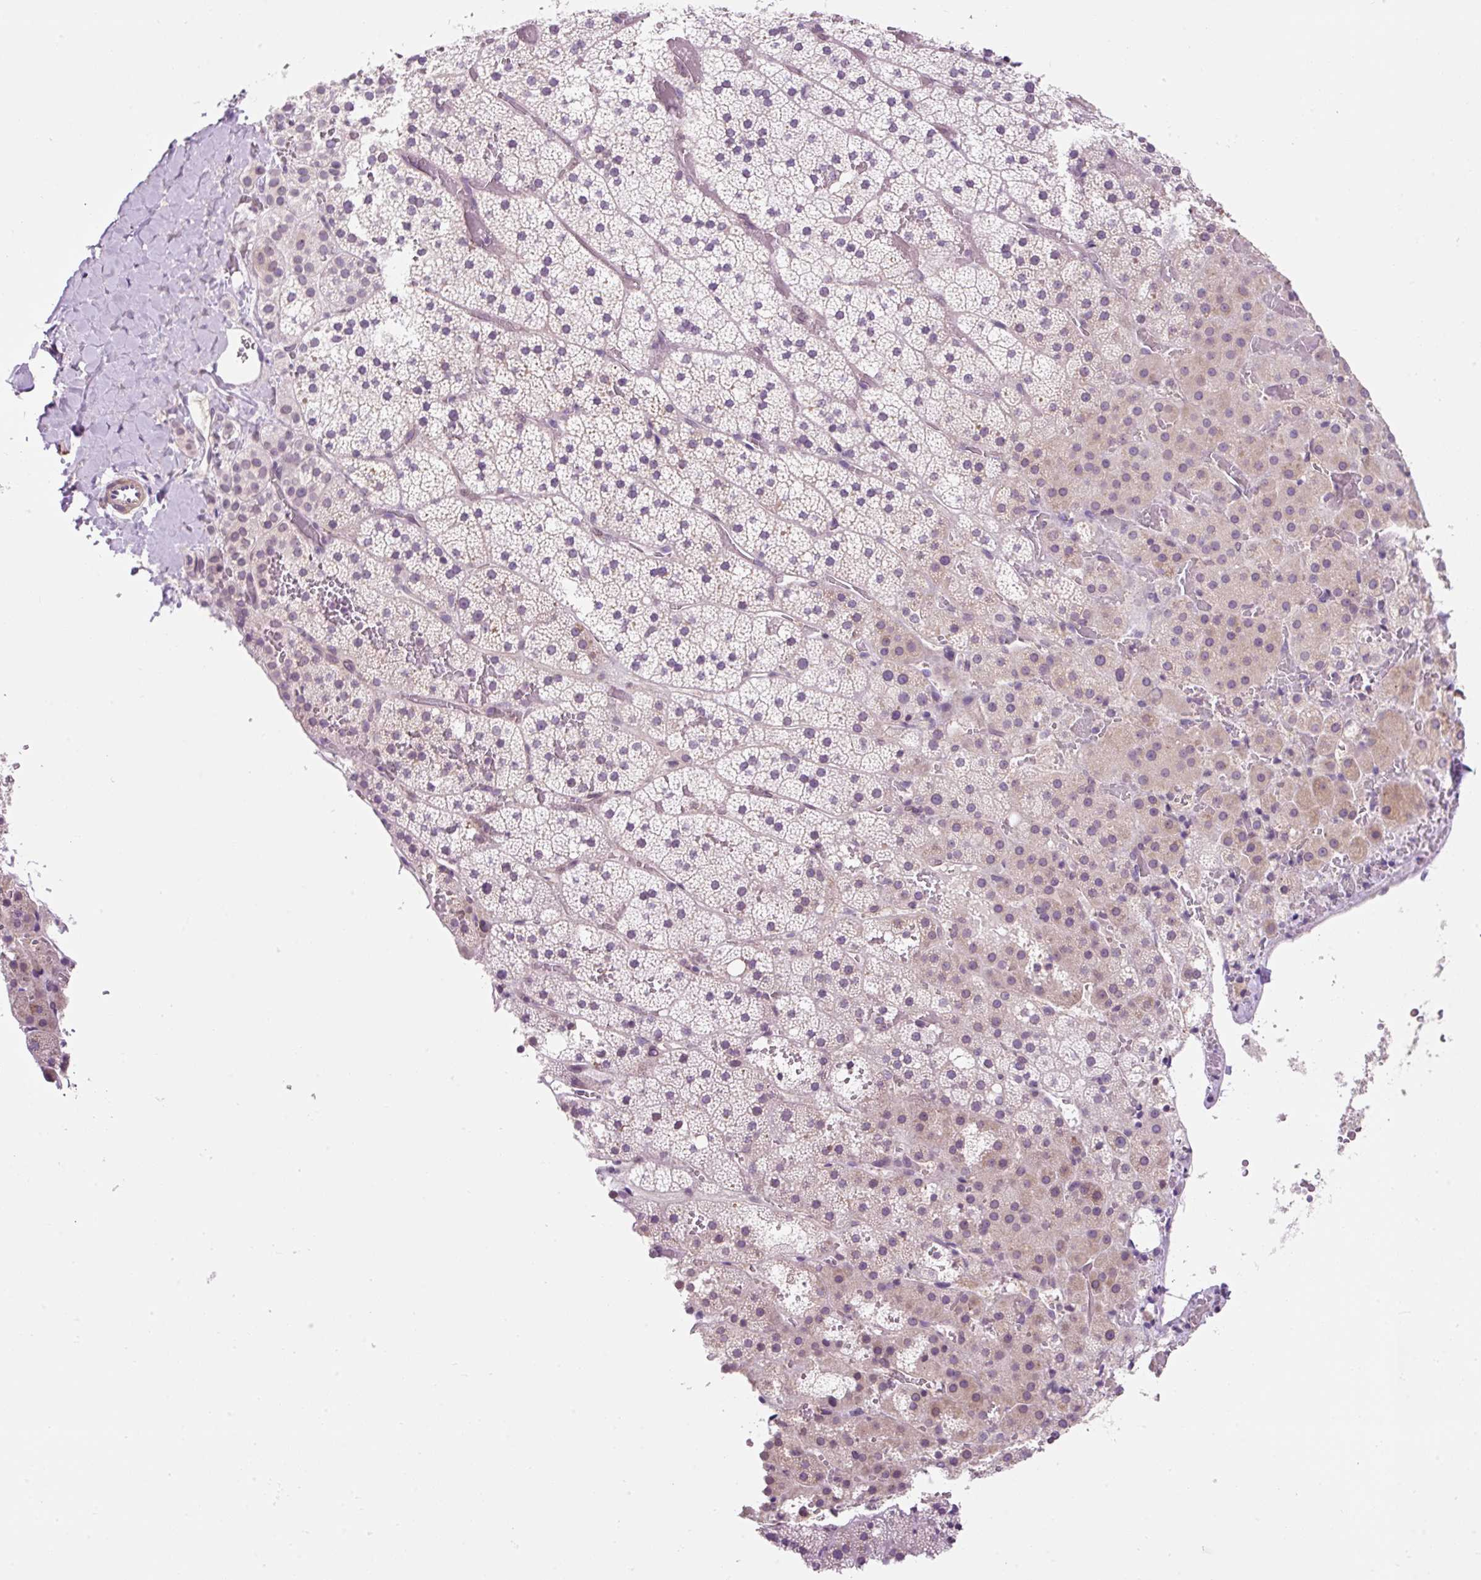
{"staining": {"intensity": "weak", "quantity": "<25%", "location": "cytoplasmic/membranous,nuclear"}, "tissue": "adrenal gland", "cell_type": "Glandular cells", "image_type": "normal", "snomed": [{"axis": "morphology", "description": "Normal tissue, NOS"}, {"axis": "topography", "description": "Adrenal gland"}], "caption": "A micrograph of adrenal gland stained for a protein shows no brown staining in glandular cells.", "gene": "ZNF610", "patient": {"sex": "male", "age": 53}}